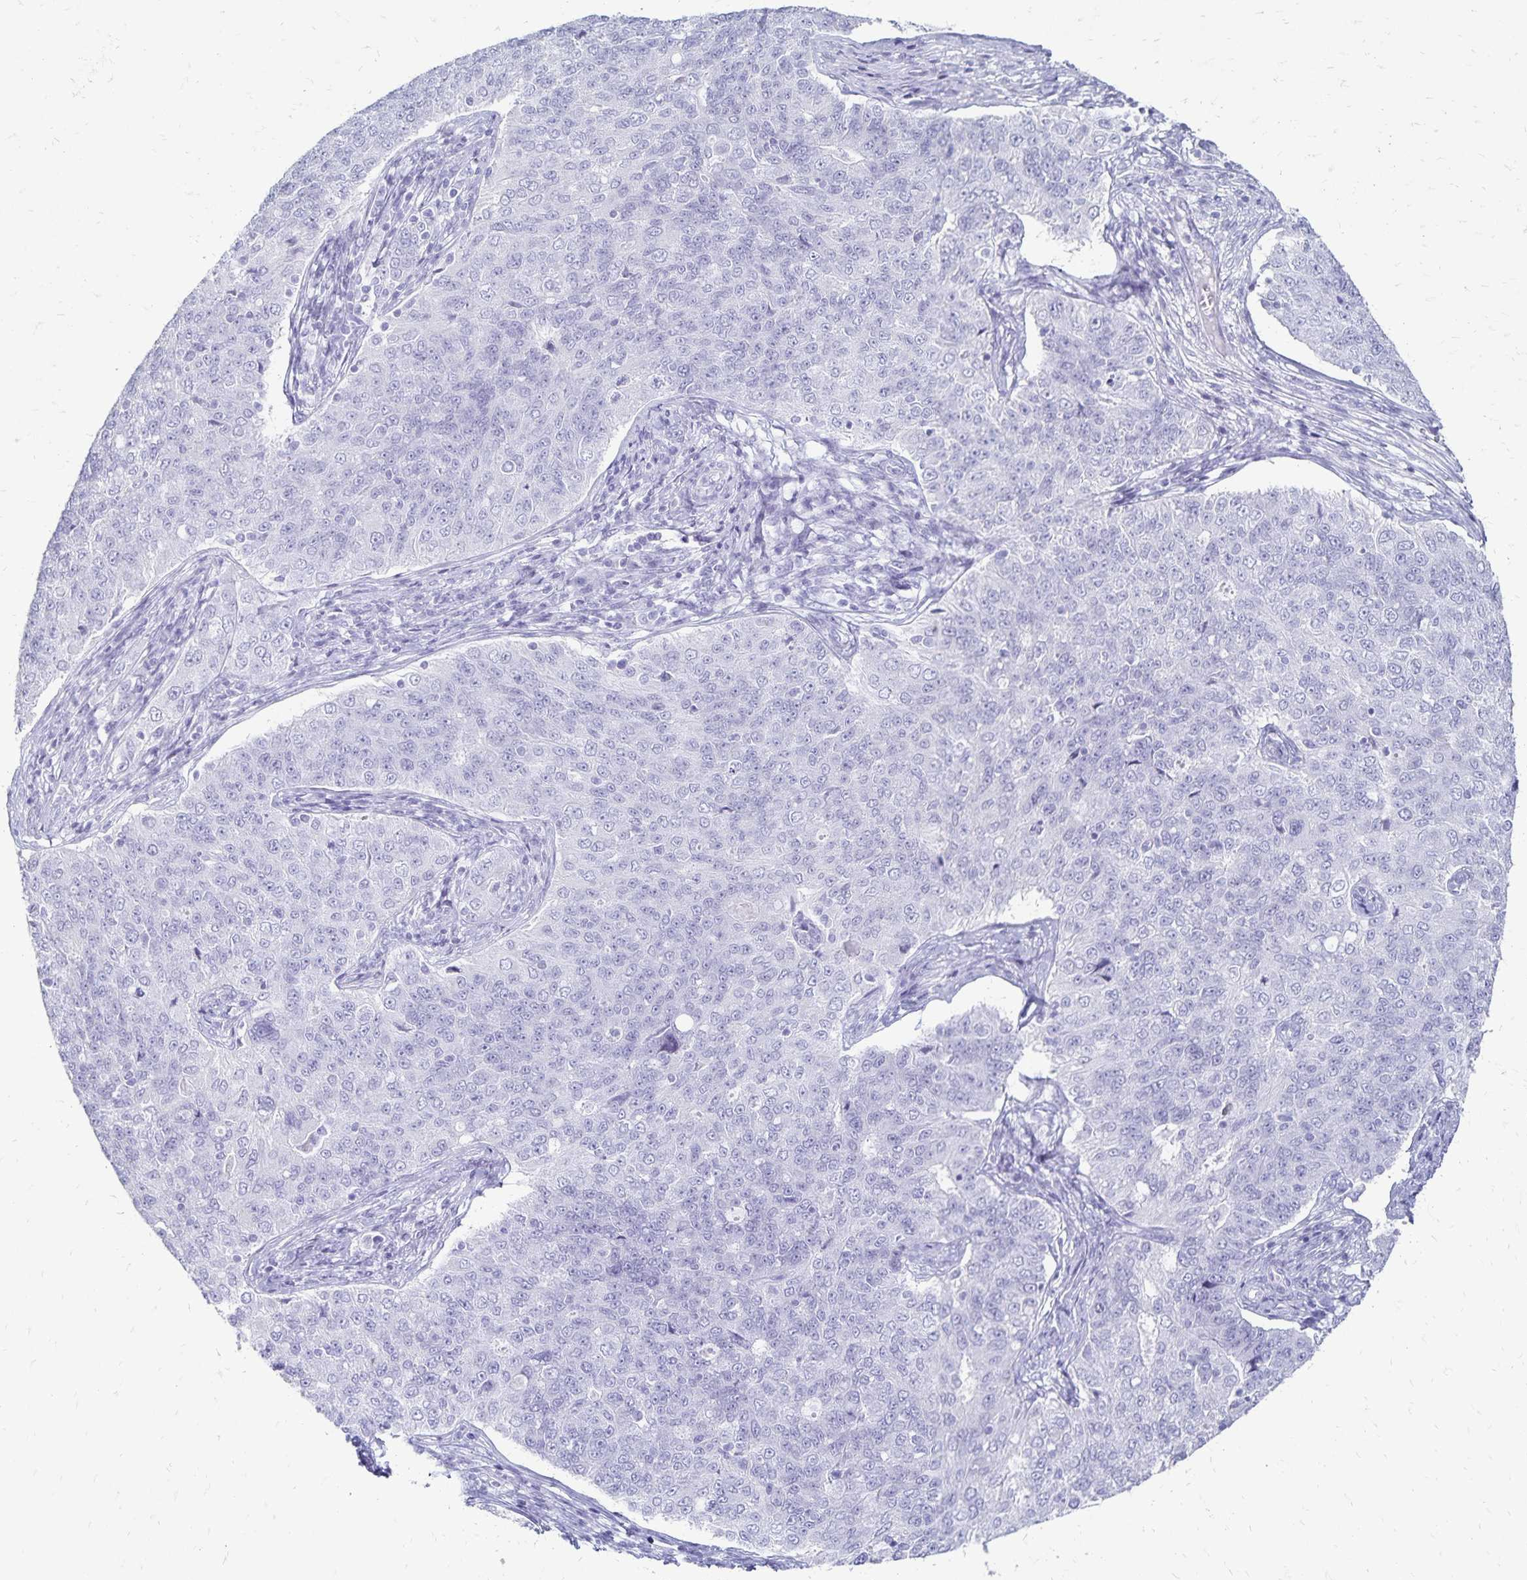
{"staining": {"intensity": "negative", "quantity": "none", "location": "none"}, "tissue": "endometrial cancer", "cell_type": "Tumor cells", "image_type": "cancer", "snomed": [{"axis": "morphology", "description": "Adenocarcinoma, NOS"}, {"axis": "topography", "description": "Endometrium"}], "caption": "IHC micrograph of human endometrial adenocarcinoma stained for a protein (brown), which reveals no expression in tumor cells.", "gene": "GIP", "patient": {"sex": "female", "age": 43}}